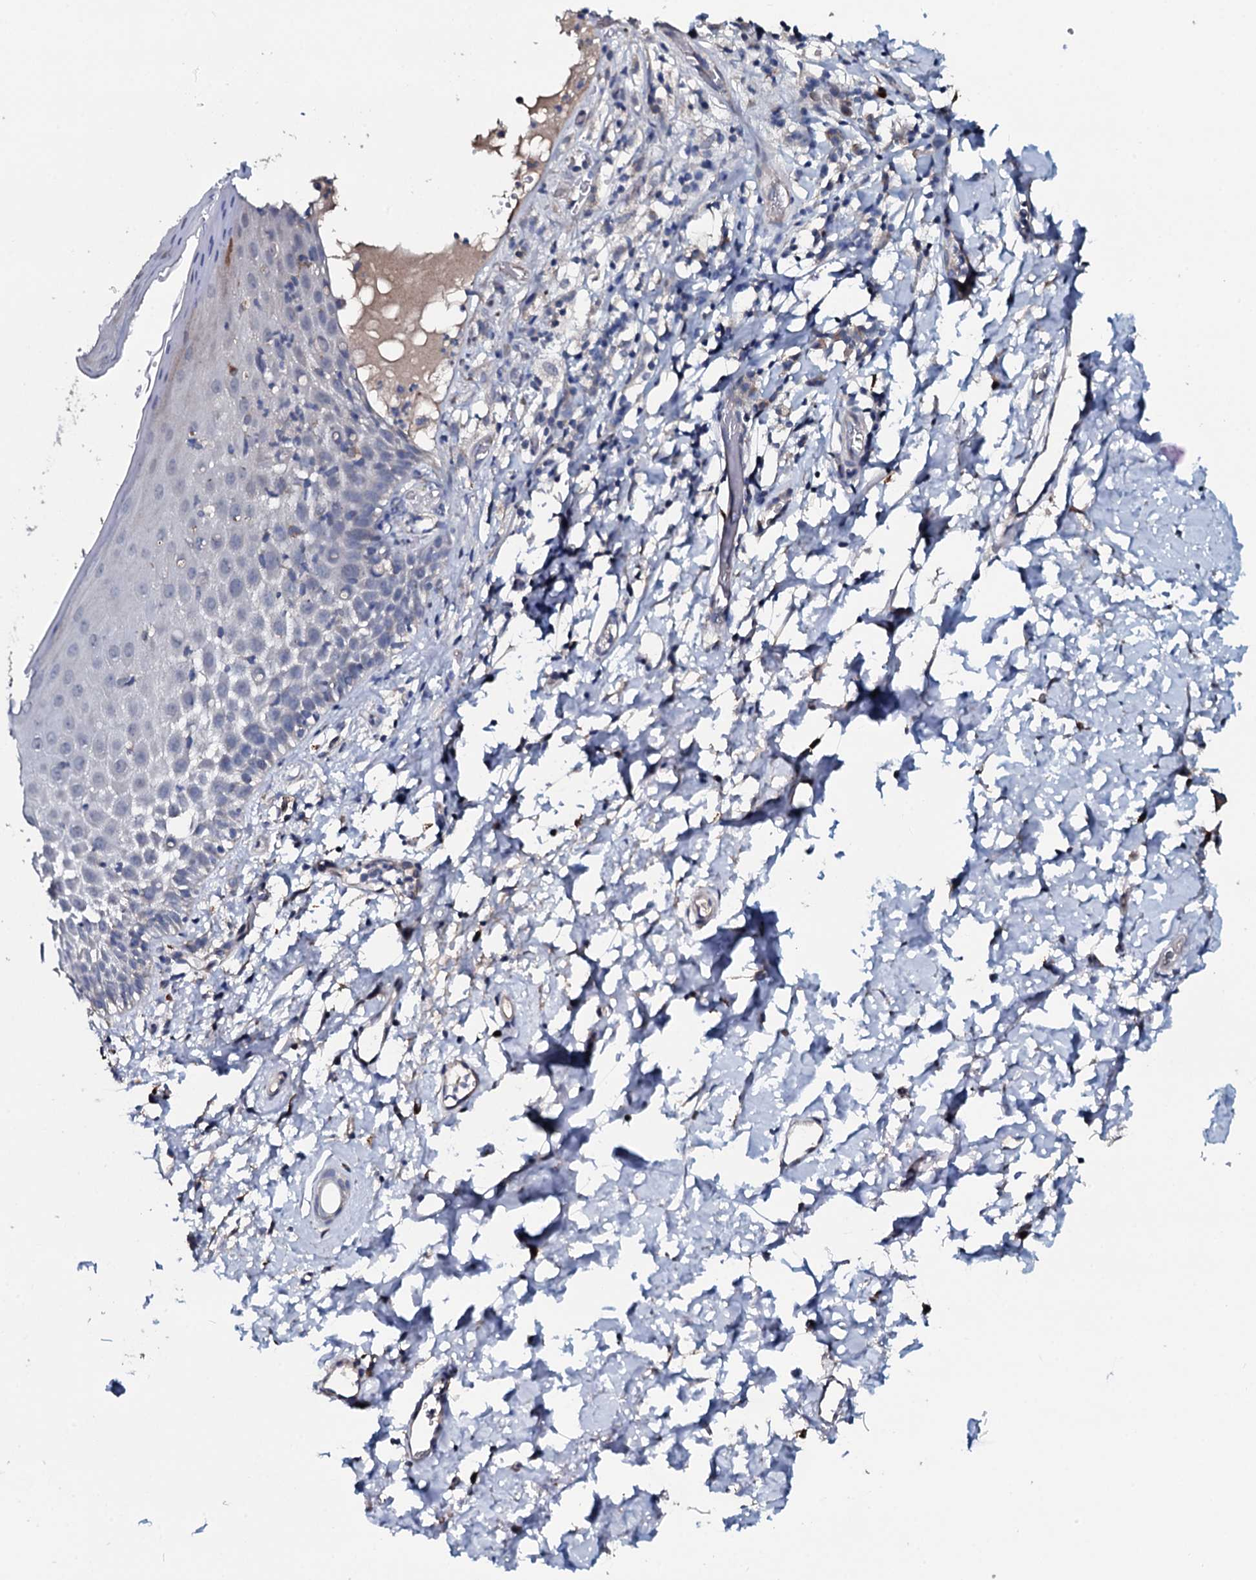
{"staining": {"intensity": "negative", "quantity": "none", "location": "none"}, "tissue": "skin", "cell_type": "Epidermal cells", "image_type": "normal", "snomed": [{"axis": "morphology", "description": "Normal tissue, NOS"}, {"axis": "topography", "description": "Vulva"}], "caption": "The immunohistochemistry (IHC) photomicrograph has no significant positivity in epidermal cells of skin. (DAB (3,3'-diaminobenzidine) immunohistochemistry (IHC) with hematoxylin counter stain).", "gene": "IL12B", "patient": {"sex": "female", "age": 68}}